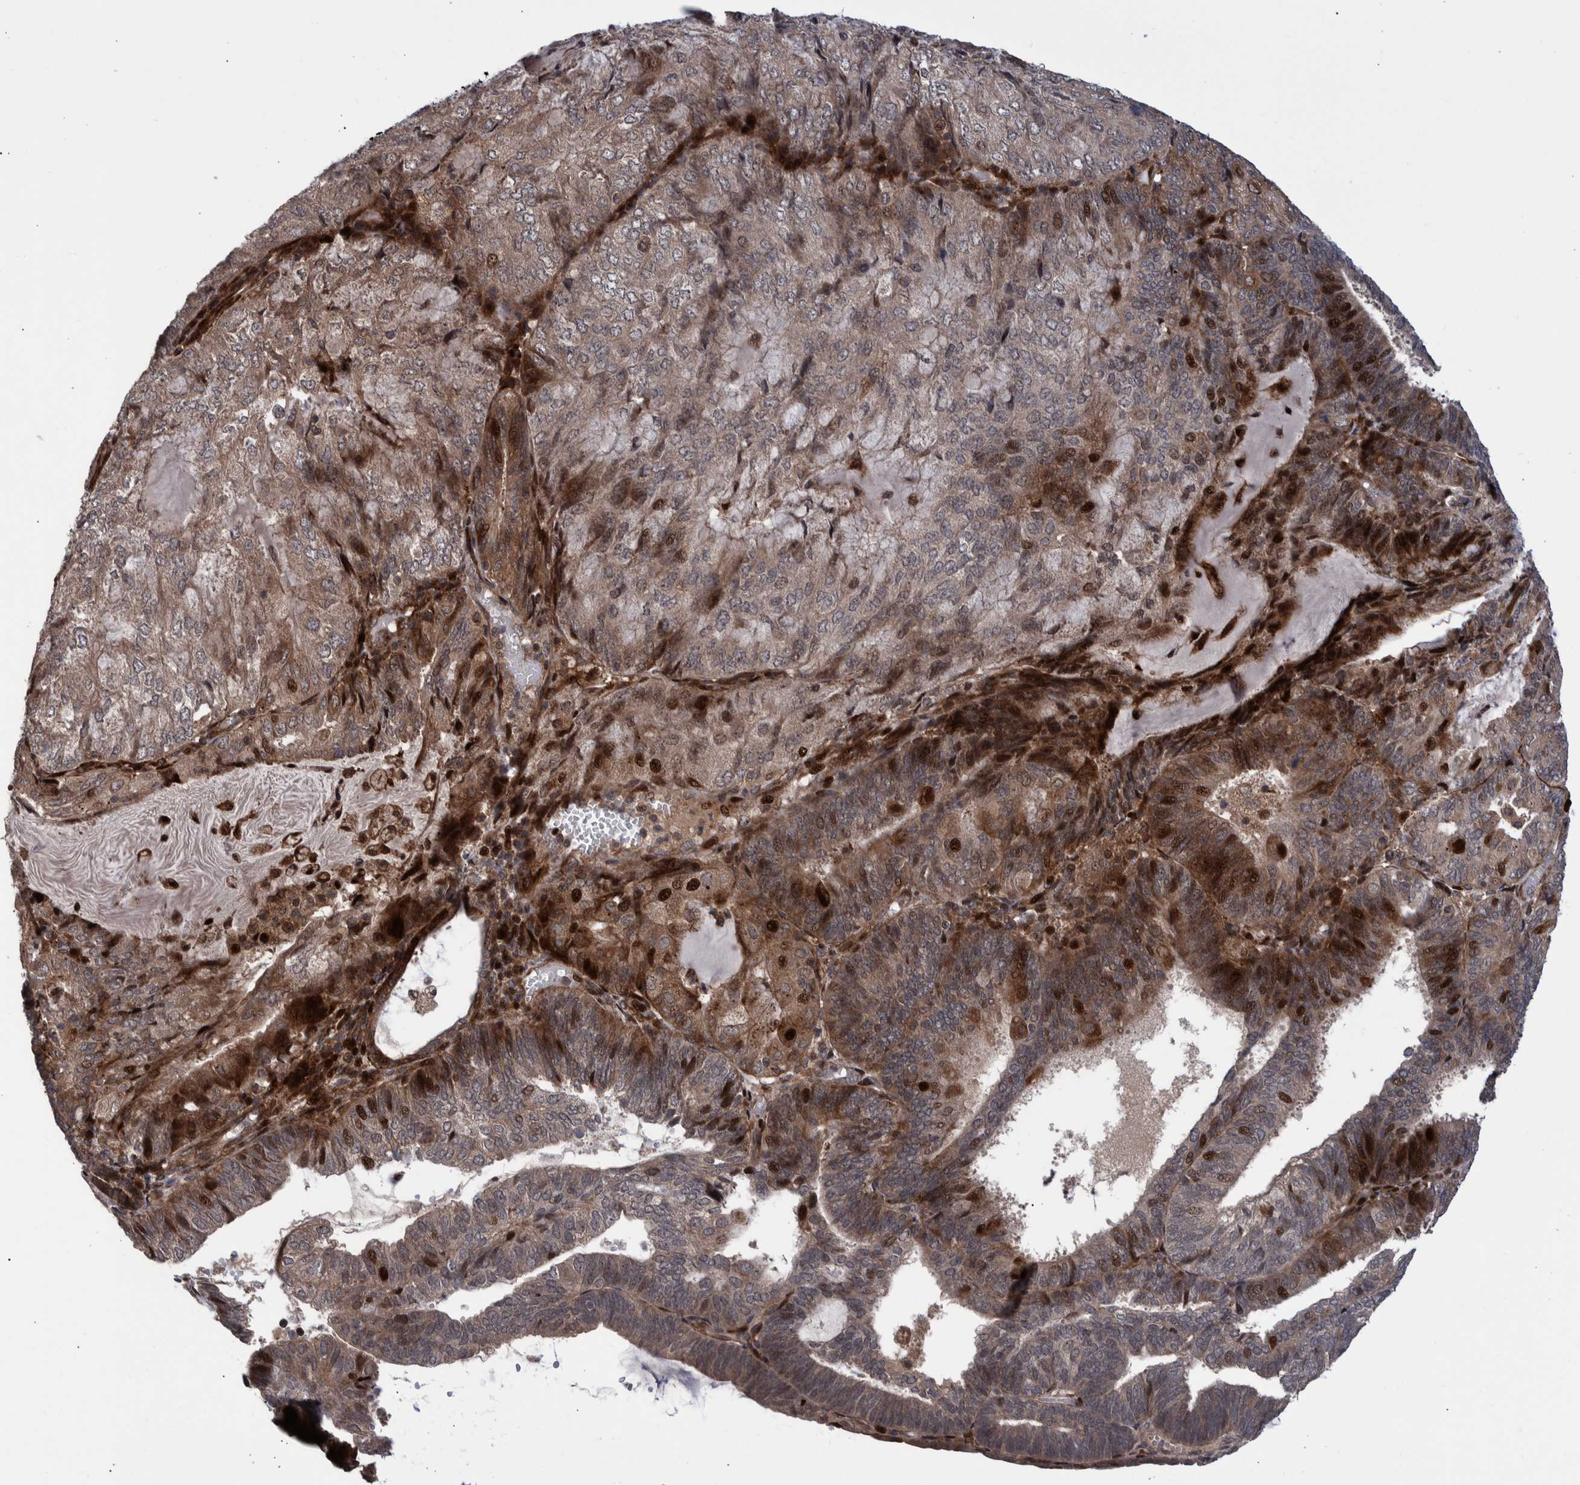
{"staining": {"intensity": "moderate", "quantity": "25%-75%", "location": "cytoplasmic/membranous,nuclear"}, "tissue": "endometrial cancer", "cell_type": "Tumor cells", "image_type": "cancer", "snomed": [{"axis": "morphology", "description": "Adenocarcinoma, NOS"}, {"axis": "topography", "description": "Endometrium"}], "caption": "Moderate cytoplasmic/membranous and nuclear protein positivity is present in about 25%-75% of tumor cells in endometrial cancer.", "gene": "SHISA6", "patient": {"sex": "female", "age": 81}}